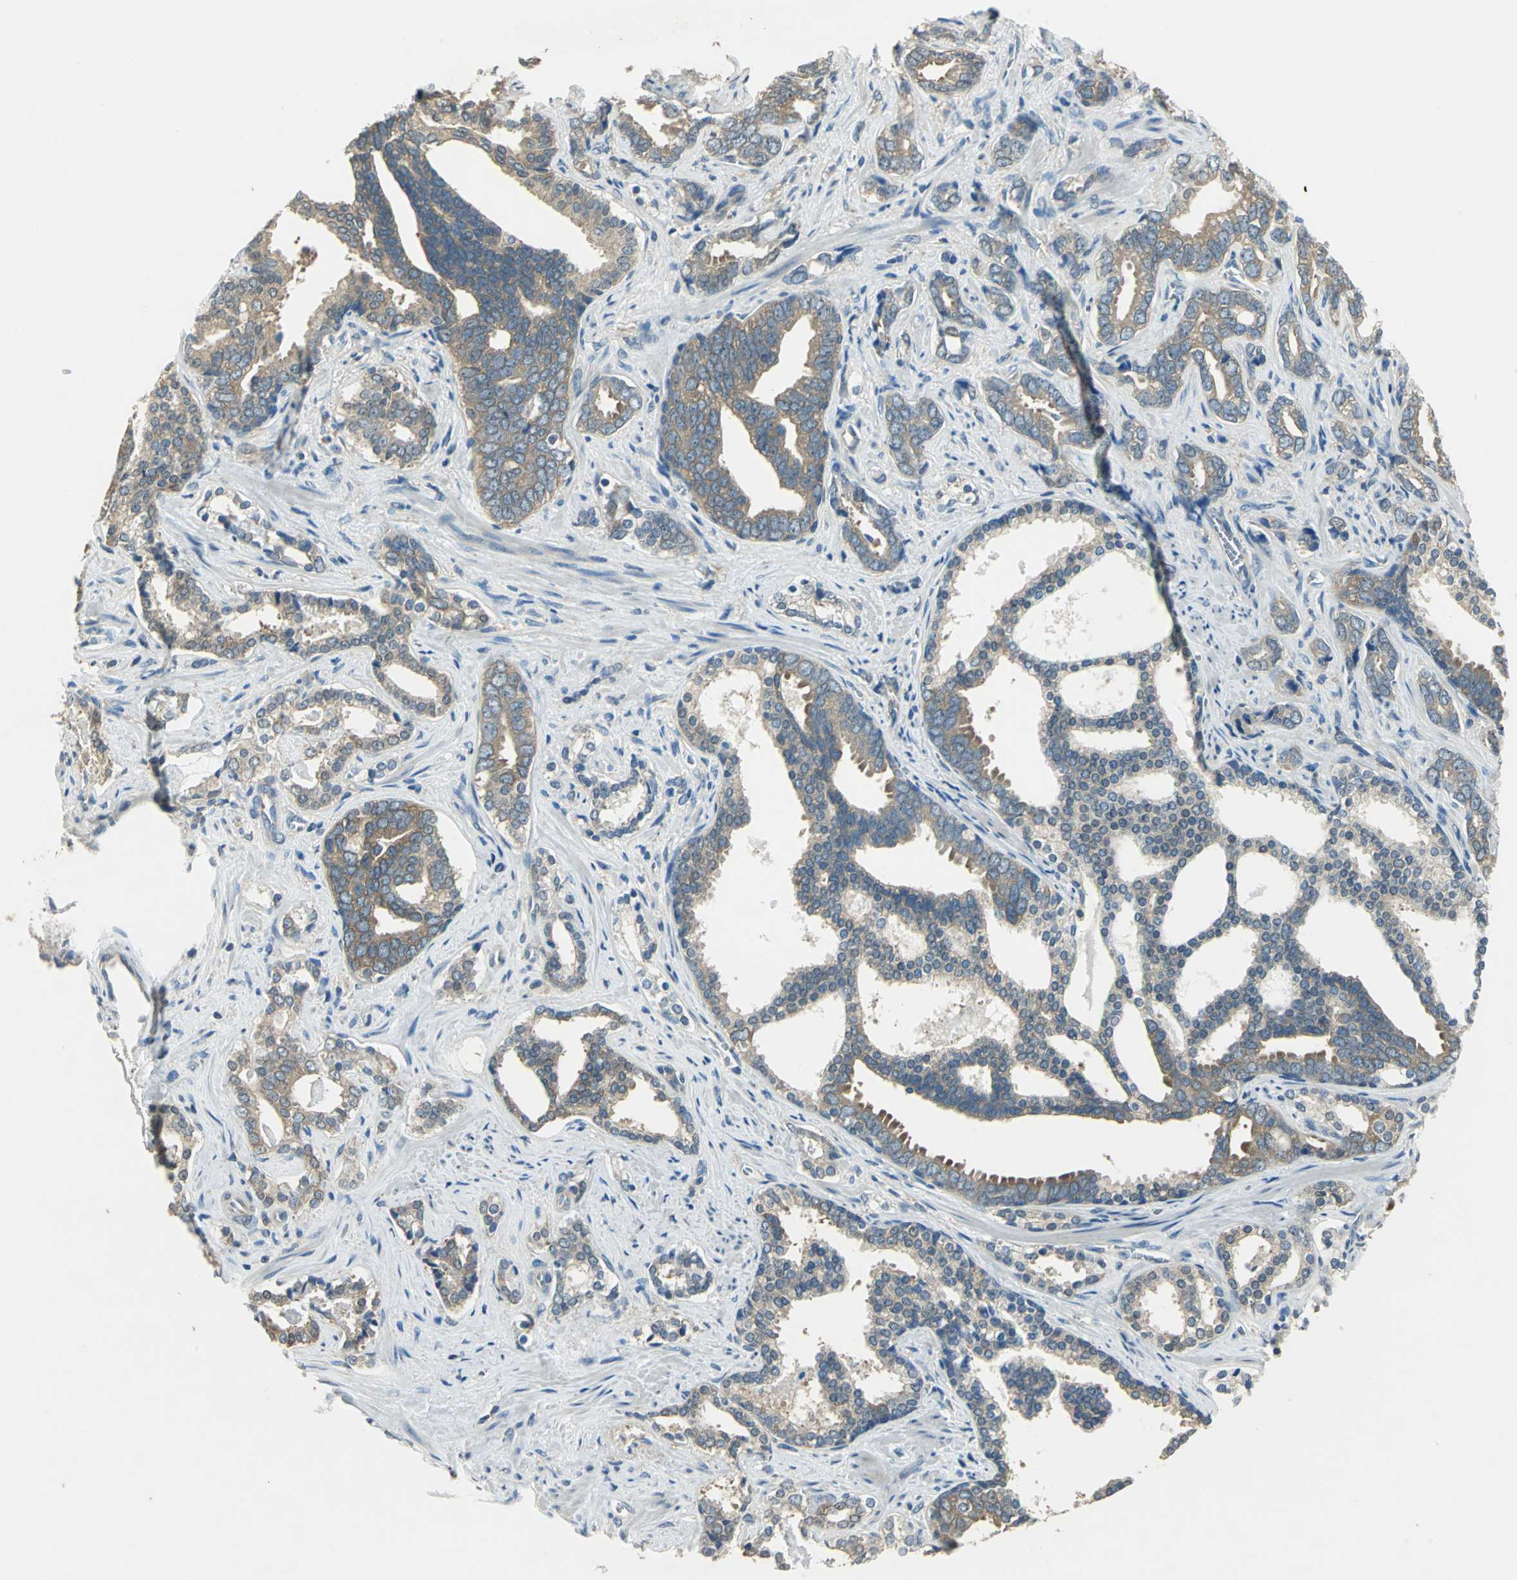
{"staining": {"intensity": "moderate", "quantity": ">75%", "location": "cytoplasmic/membranous"}, "tissue": "prostate cancer", "cell_type": "Tumor cells", "image_type": "cancer", "snomed": [{"axis": "morphology", "description": "Adenocarcinoma, High grade"}, {"axis": "topography", "description": "Prostate"}], "caption": "A photomicrograph of prostate adenocarcinoma (high-grade) stained for a protein reveals moderate cytoplasmic/membranous brown staining in tumor cells. The staining was performed using DAB (3,3'-diaminobenzidine) to visualize the protein expression in brown, while the nuclei were stained in blue with hematoxylin (Magnification: 20x).", "gene": "SHC2", "patient": {"sex": "male", "age": 67}}